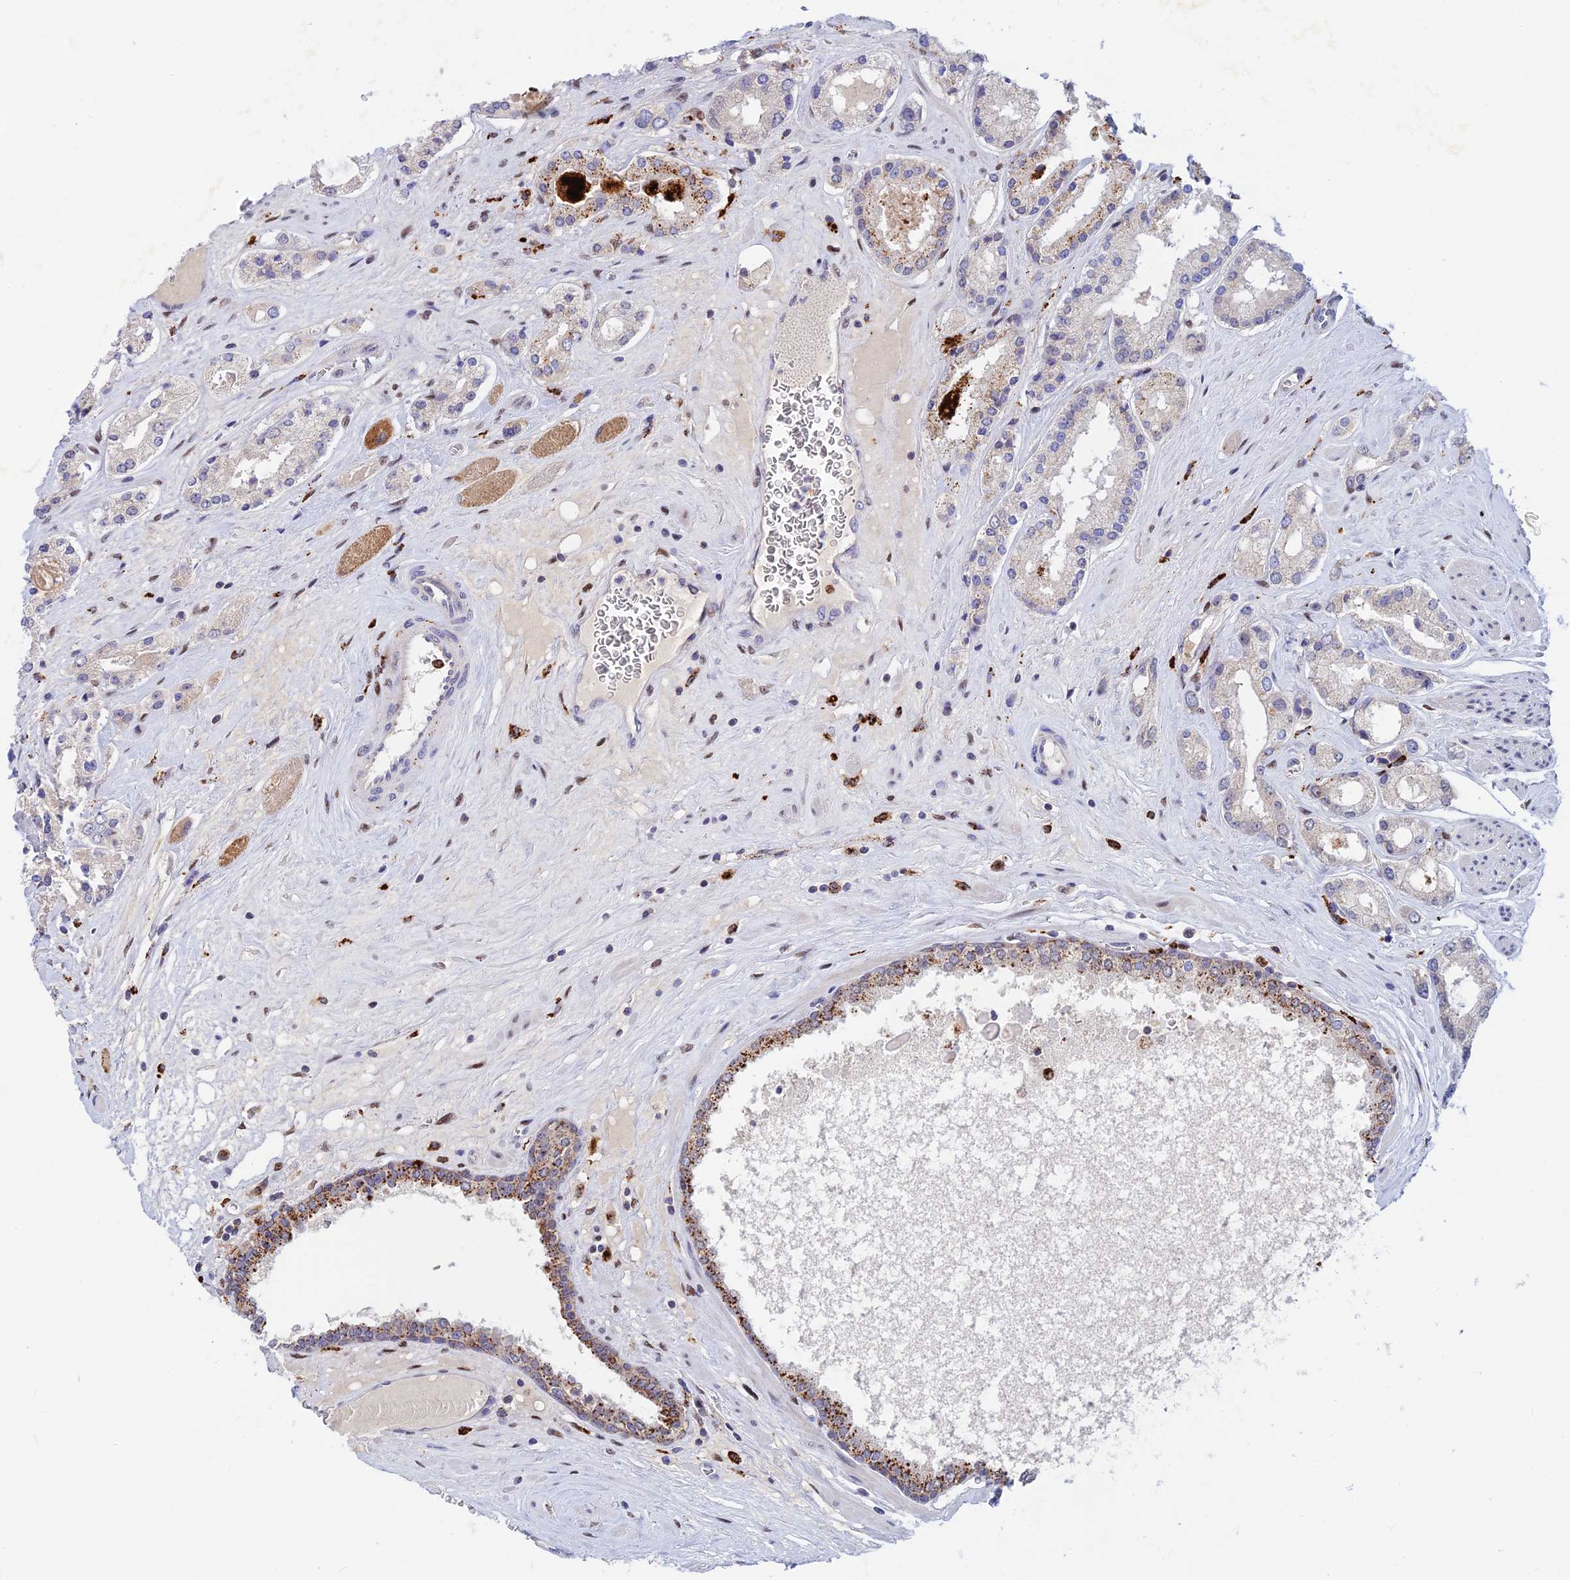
{"staining": {"intensity": "negative", "quantity": "none", "location": "none"}, "tissue": "prostate cancer", "cell_type": "Tumor cells", "image_type": "cancer", "snomed": [{"axis": "morphology", "description": "Adenocarcinoma, High grade"}, {"axis": "topography", "description": "Prostate"}], "caption": "Protein analysis of prostate adenocarcinoma (high-grade) displays no significant staining in tumor cells.", "gene": "HIC1", "patient": {"sex": "male", "age": 67}}